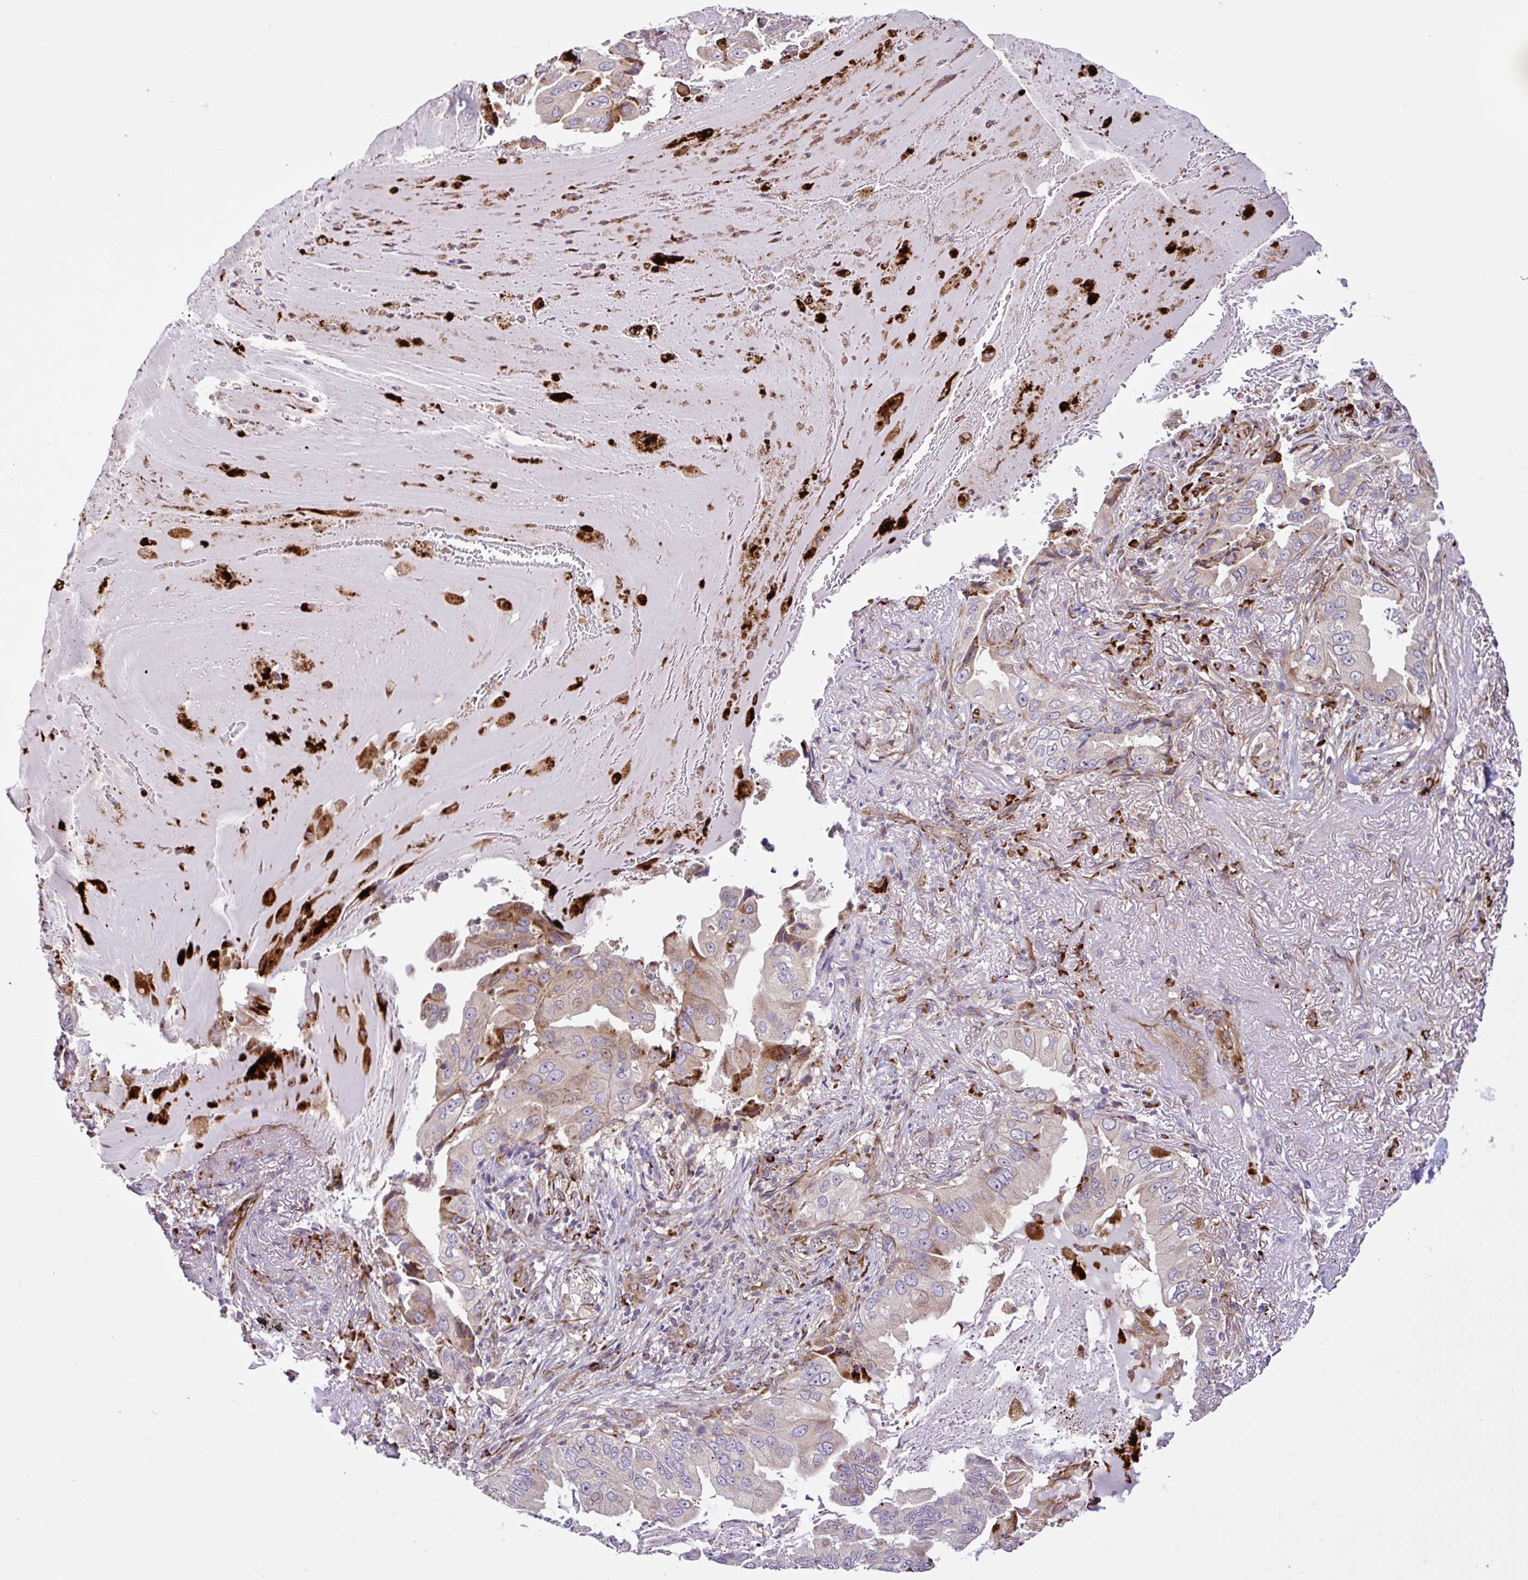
{"staining": {"intensity": "weak", "quantity": "<25%", "location": "cytoplasmic/membranous"}, "tissue": "lung cancer", "cell_type": "Tumor cells", "image_type": "cancer", "snomed": [{"axis": "morphology", "description": "Adenocarcinoma, NOS"}, {"axis": "topography", "description": "Lung"}], "caption": "Immunohistochemistry (IHC) histopathology image of neoplastic tissue: lung adenocarcinoma stained with DAB (3,3'-diaminobenzidine) exhibits no significant protein positivity in tumor cells. (DAB (3,3'-diaminobenzidine) immunohistochemistry (IHC) visualized using brightfield microscopy, high magnification).", "gene": "NTPCR", "patient": {"sex": "female", "age": 69}}